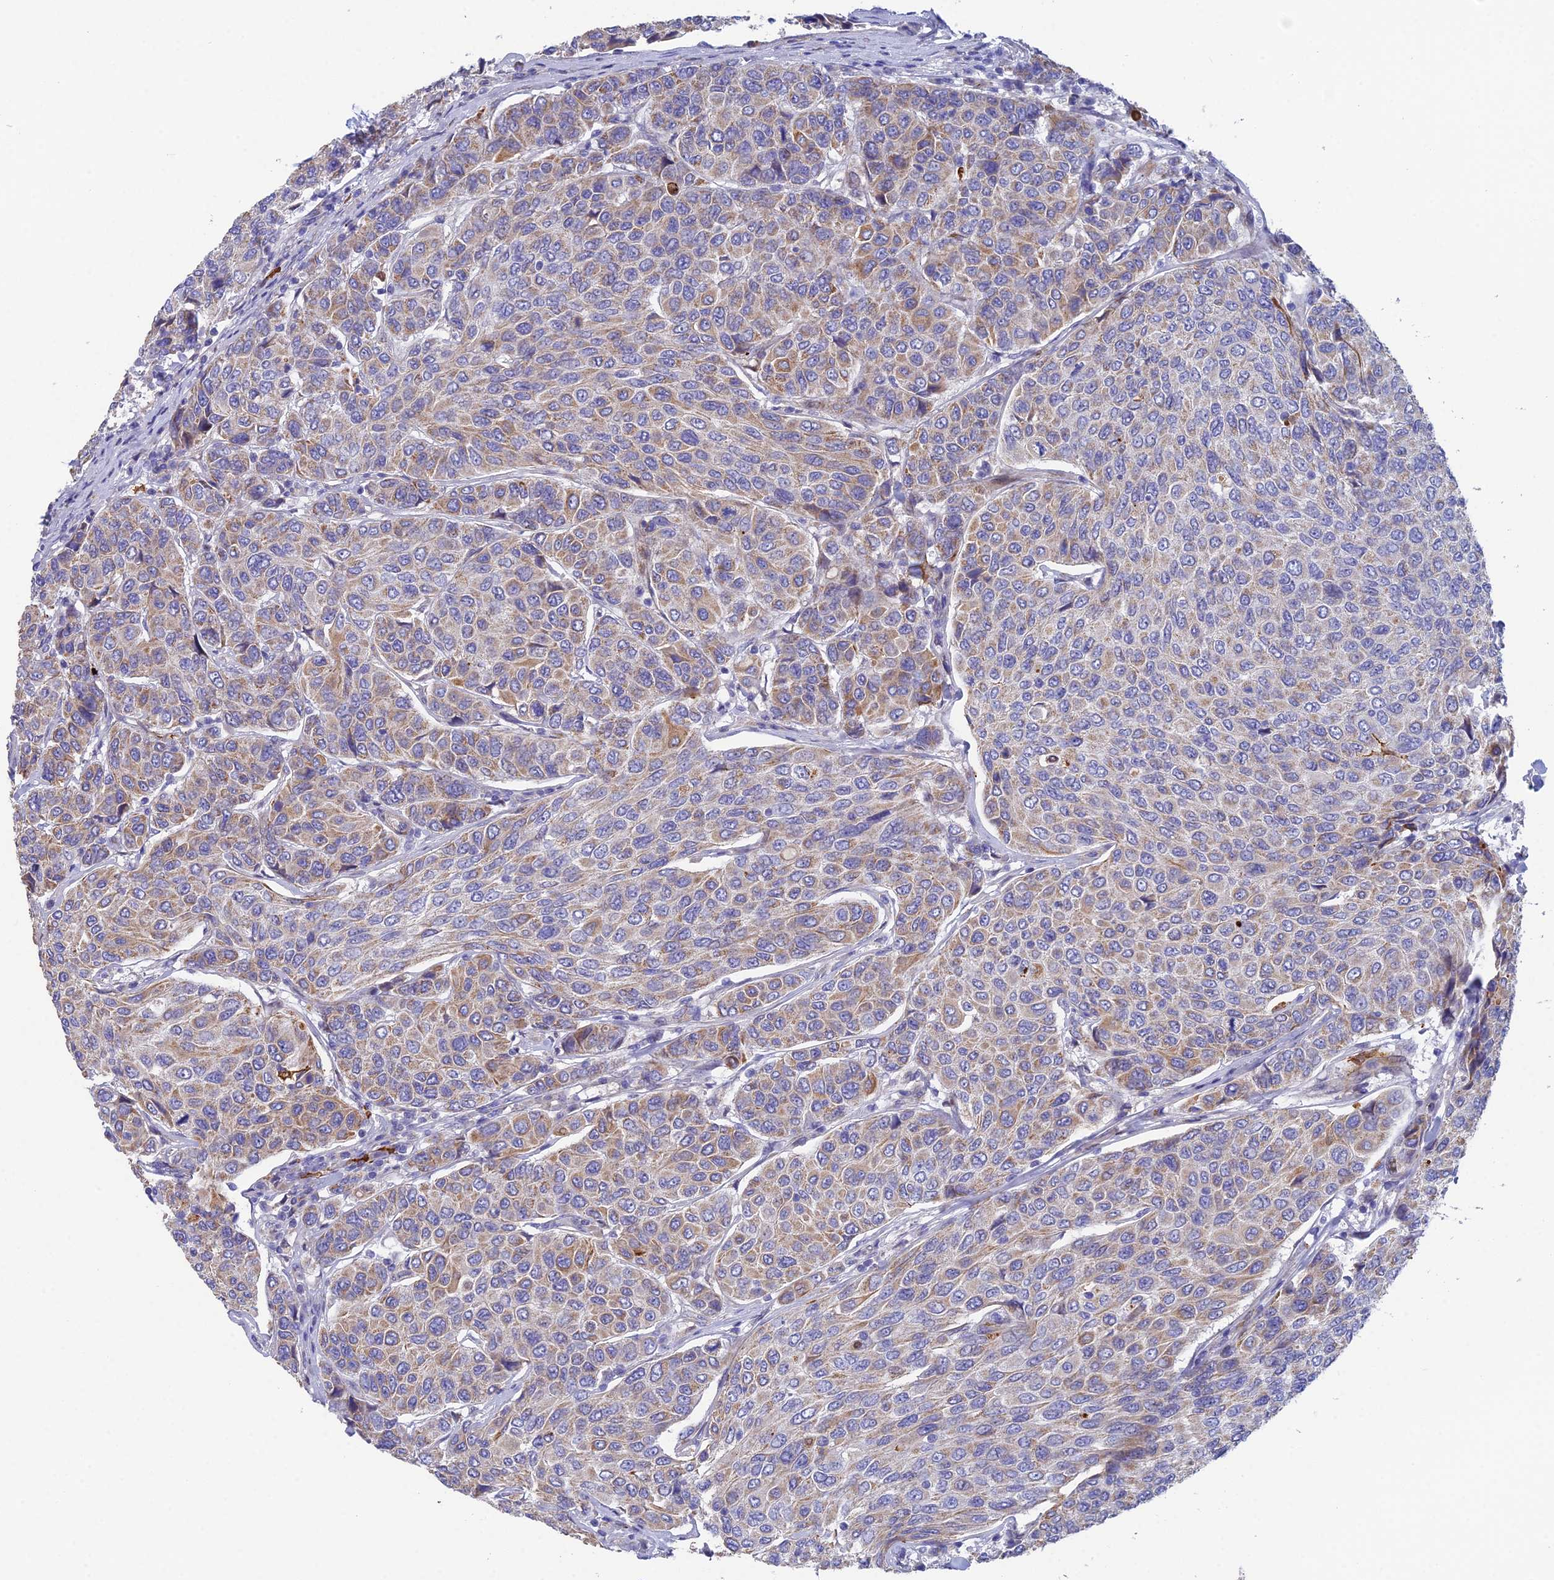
{"staining": {"intensity": "moderate", "quantity": "25%-75%", "location": "cytoplasmic/membranous"}, "tissue": "breast cancer", "cell_type": "Tumor cells", "image_type": "cancer", "snomed": [{"axis": "morphology", "description": "Duct carcinoma"}, {"axis": "topography", "description": "Breast"}], "caption": "Protein staining displays moderate cytoplasmic/membranous positivity in approximately 25%-75% of tumor cells in infiltrating ductal carcinoma (breast).", "gene": "CSPG4", "patient": {"sex": "female", "age": 55}}